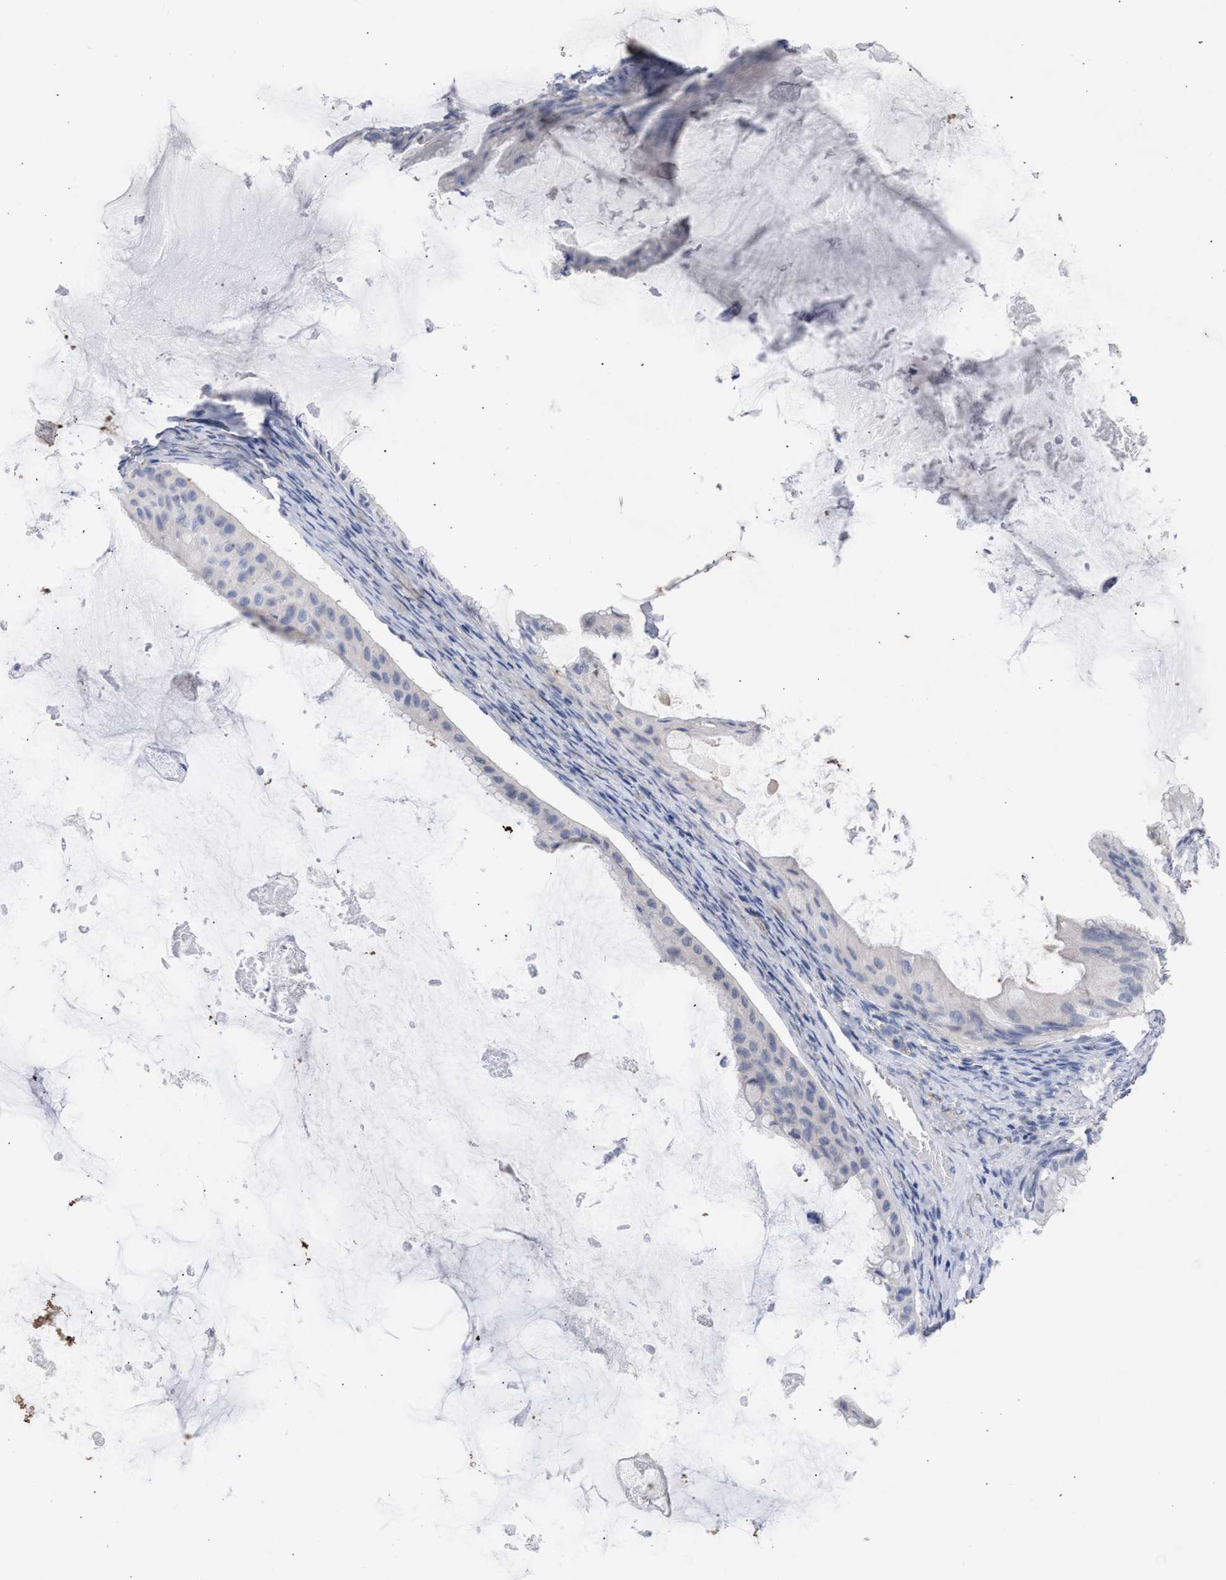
{"staining": {"intensity": "negative", "quantity": "none", "location": "none"}, "tissue": "ovarian cancer", "cell_type": "Tumor cells", "image_type": "cancer", "snomed": [{"axis": "morphology", "description": "Cystadenocarcinoma, mucinous, NOS"}, {"axis": "topography", "description": "Ovary"}], "caption": "Ovarian cancer was stained to show a protein in brown. There is no significant positivity in tumor cells. Brightfield microscopy of immunohistochemistry stained with DAB (brown) and hematoxylin (blue), captured at high magnification.", "gene": "SELENOM", "patient": {"sex": "female", "age": 61}}